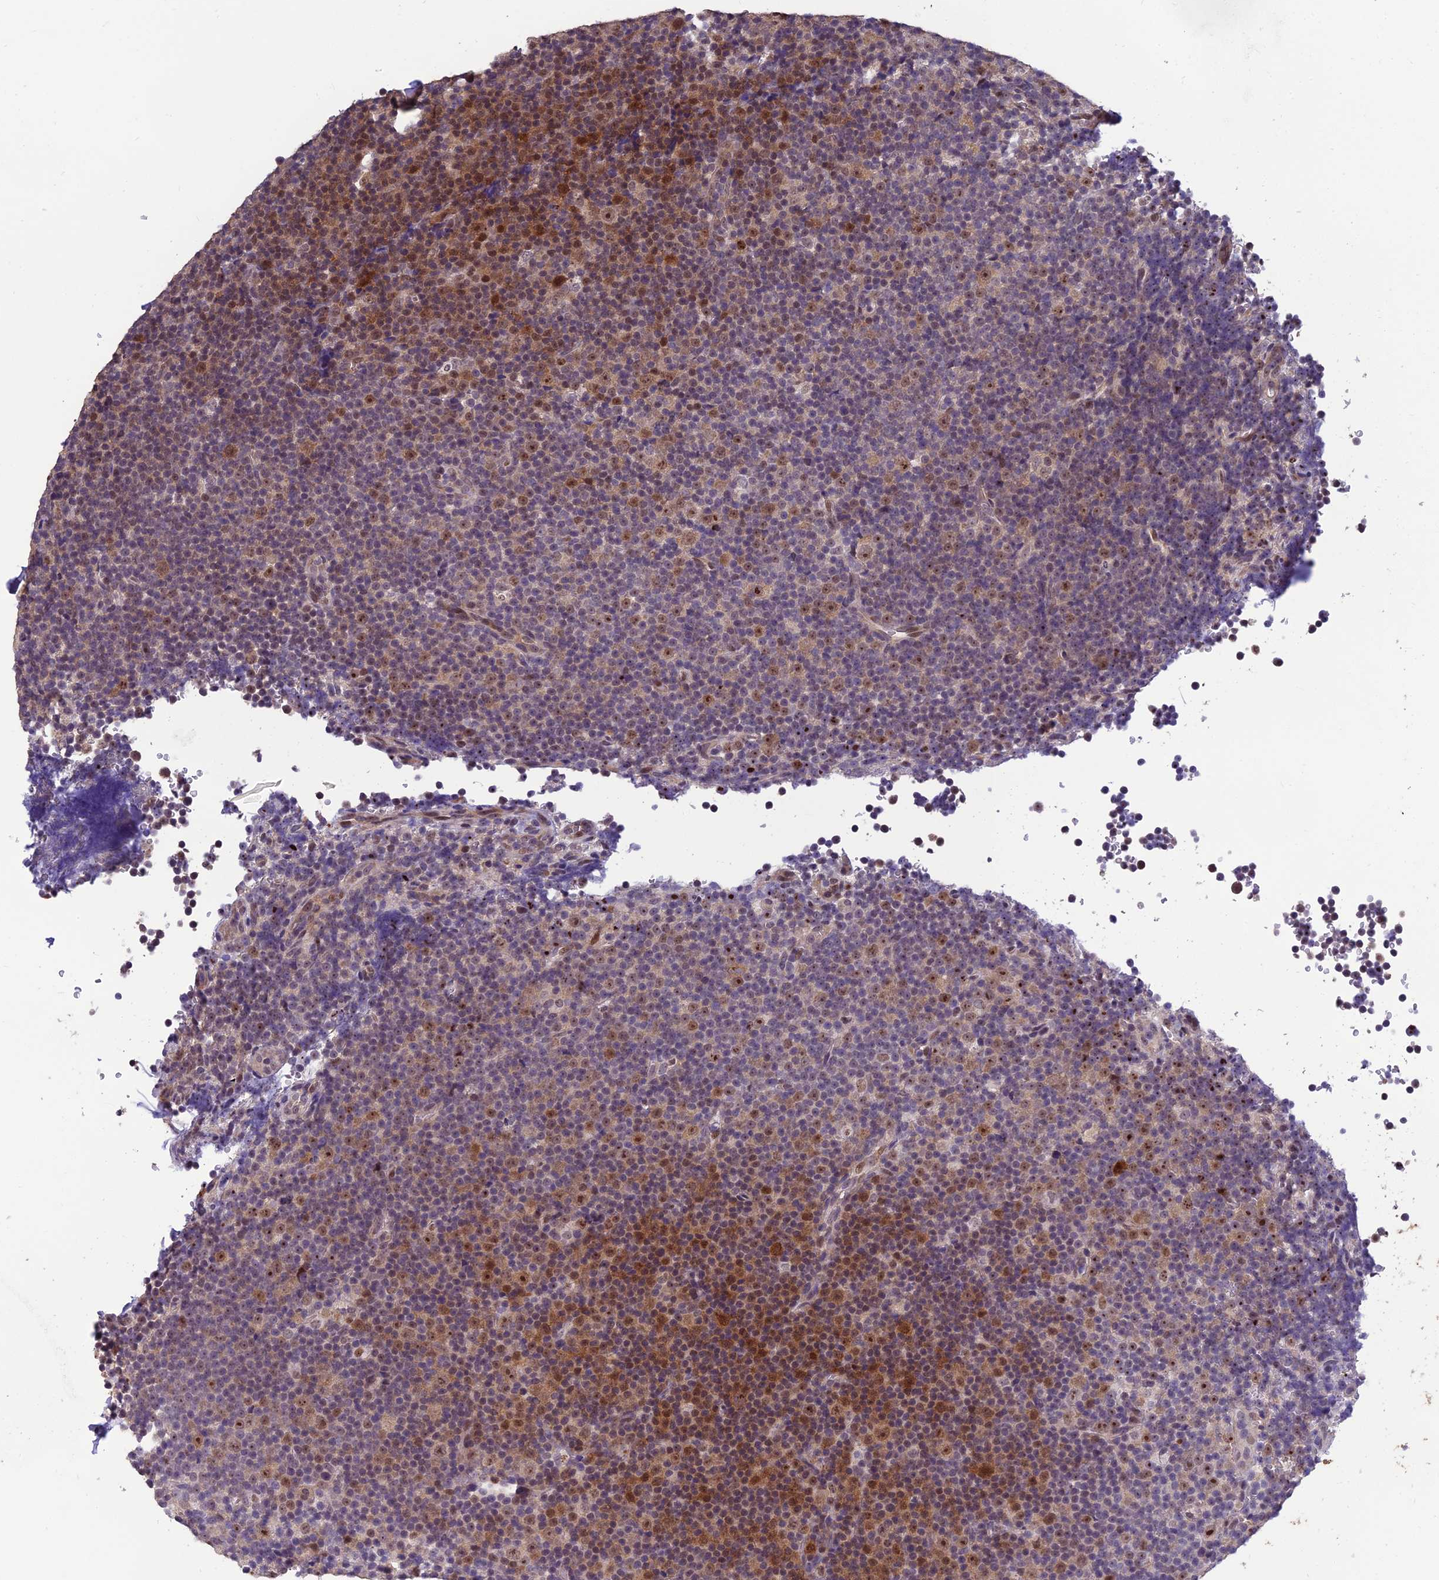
{"staining": {"intensity": "moderate", "quantity": "25%-75%", "location": "cytoplasmic/membranous,nuclear"}, "tissue": "lymphoma", "cell_type": "Tumor cells", "image_type": "cancer", "snomed": [{"axis": "morphology", "description": "Malignant lymphoma, non-Hodgkin's type, Low grade"}, {"axis": "topography", "description": "Lymph node"}], "caption": "Protein staining reveals moderate cytoplasmic/membranous and nuclear expression in about 25%-75% of tumor cells in malignant lymphoma, non-Hodgkin's type (low-grade).", "gene": "GRWD1", "patient": {"sex": "female", "age": 67}}